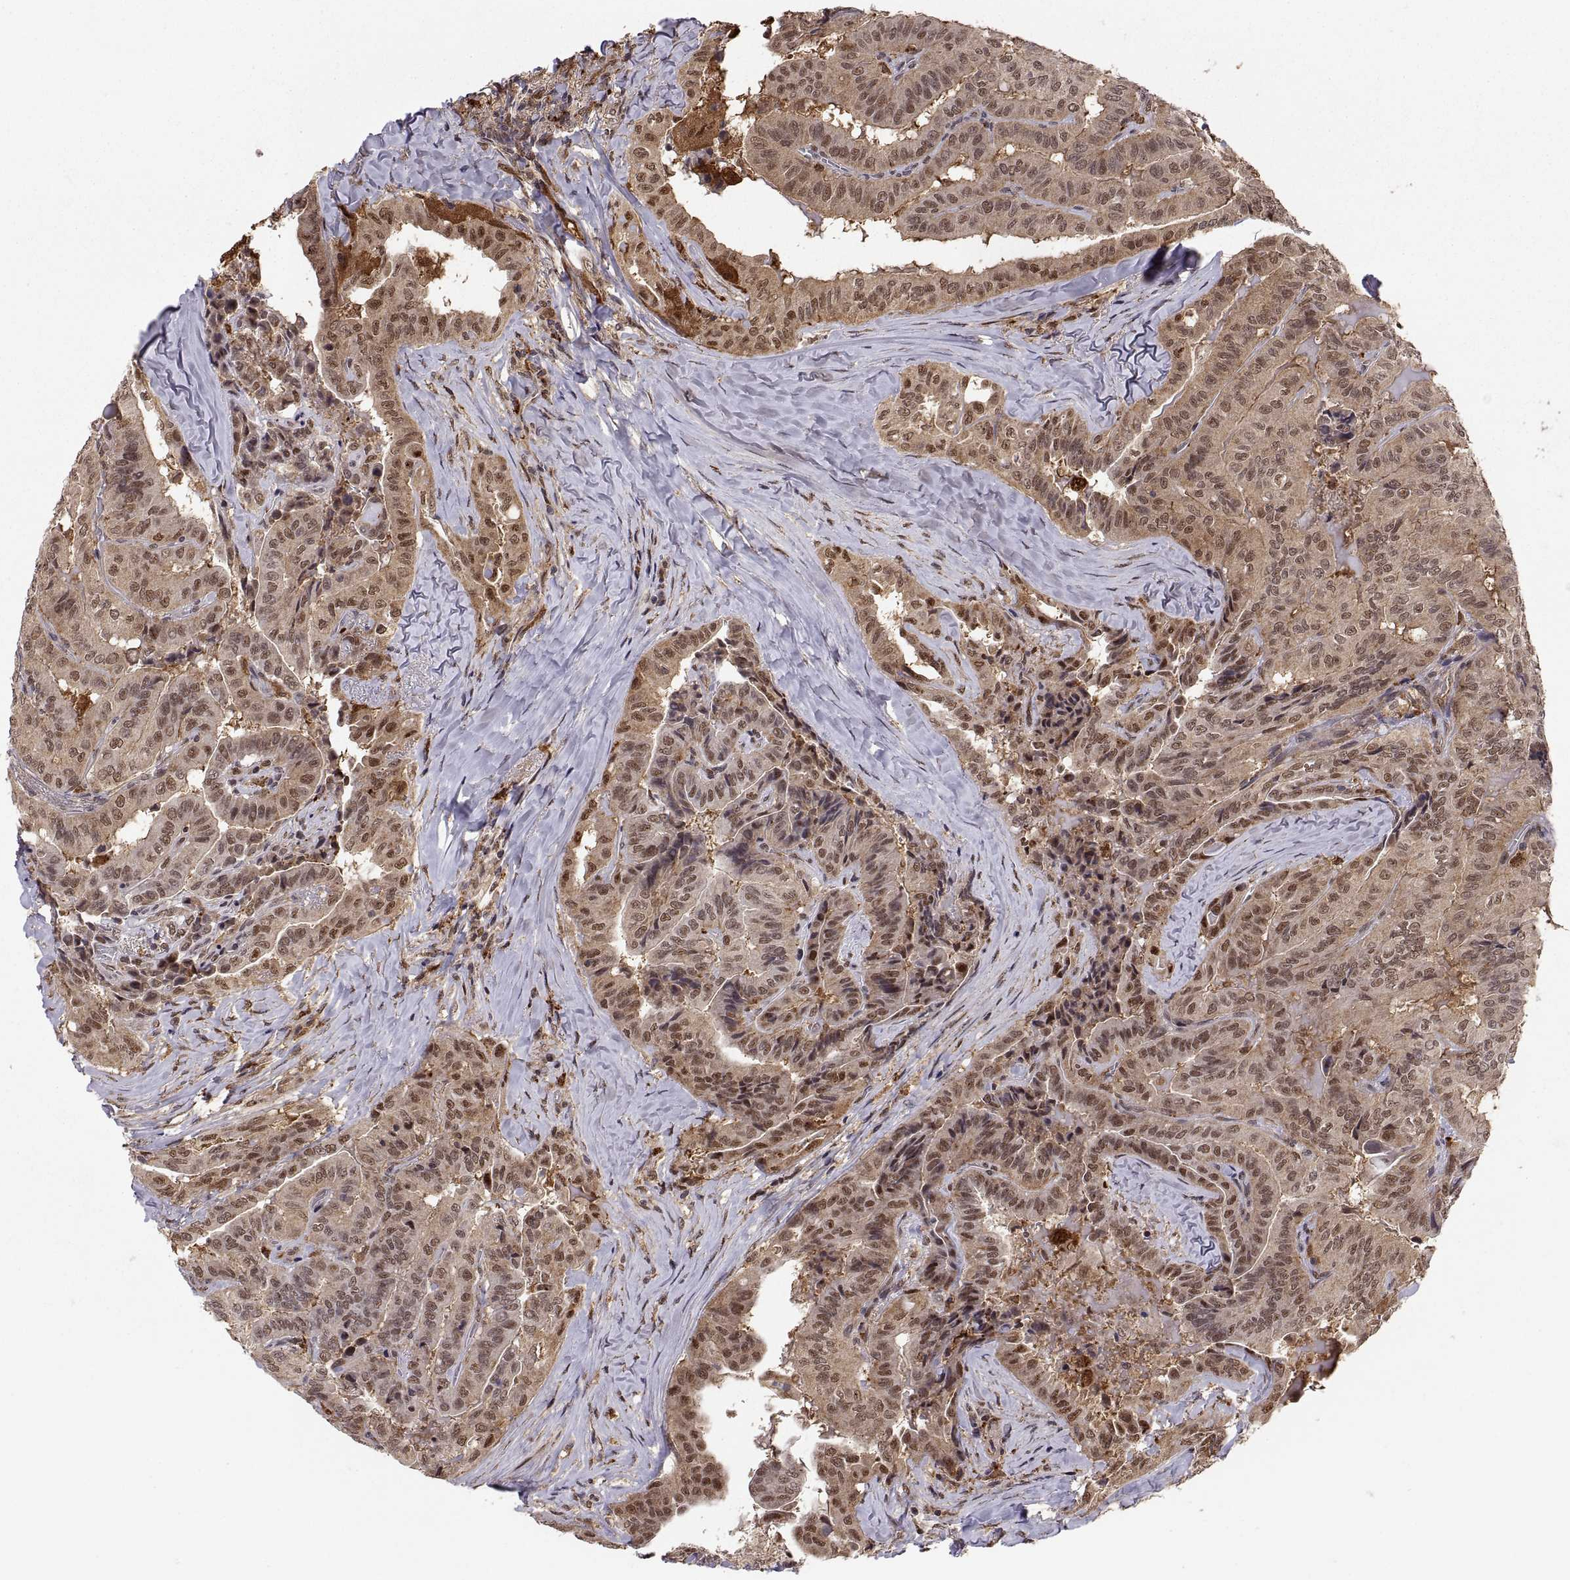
{"staining": {"intensity": "moderate", "quantity": ">75%", "location": "cytoplasmic/membranous,nuclear"}, "tissue": "thyroid cancer", "cell_type": "Tumor cells", "image_type": "cancer", "snomed": [{"axis": "morphology", "description": "Papillary adenocarcinoma, NOS"}, {"axis": "topography", "description": "Thyroid gland"}], "caption": "Protein staining displays moderate cytoplasmic/membranous and nuclear positivity in approximately >75% of tumor cells in thyroid cancer (papillary adenocarcinoma).", "gene": "PSMC2", "patient": {"sex": "female", "age": 68}}